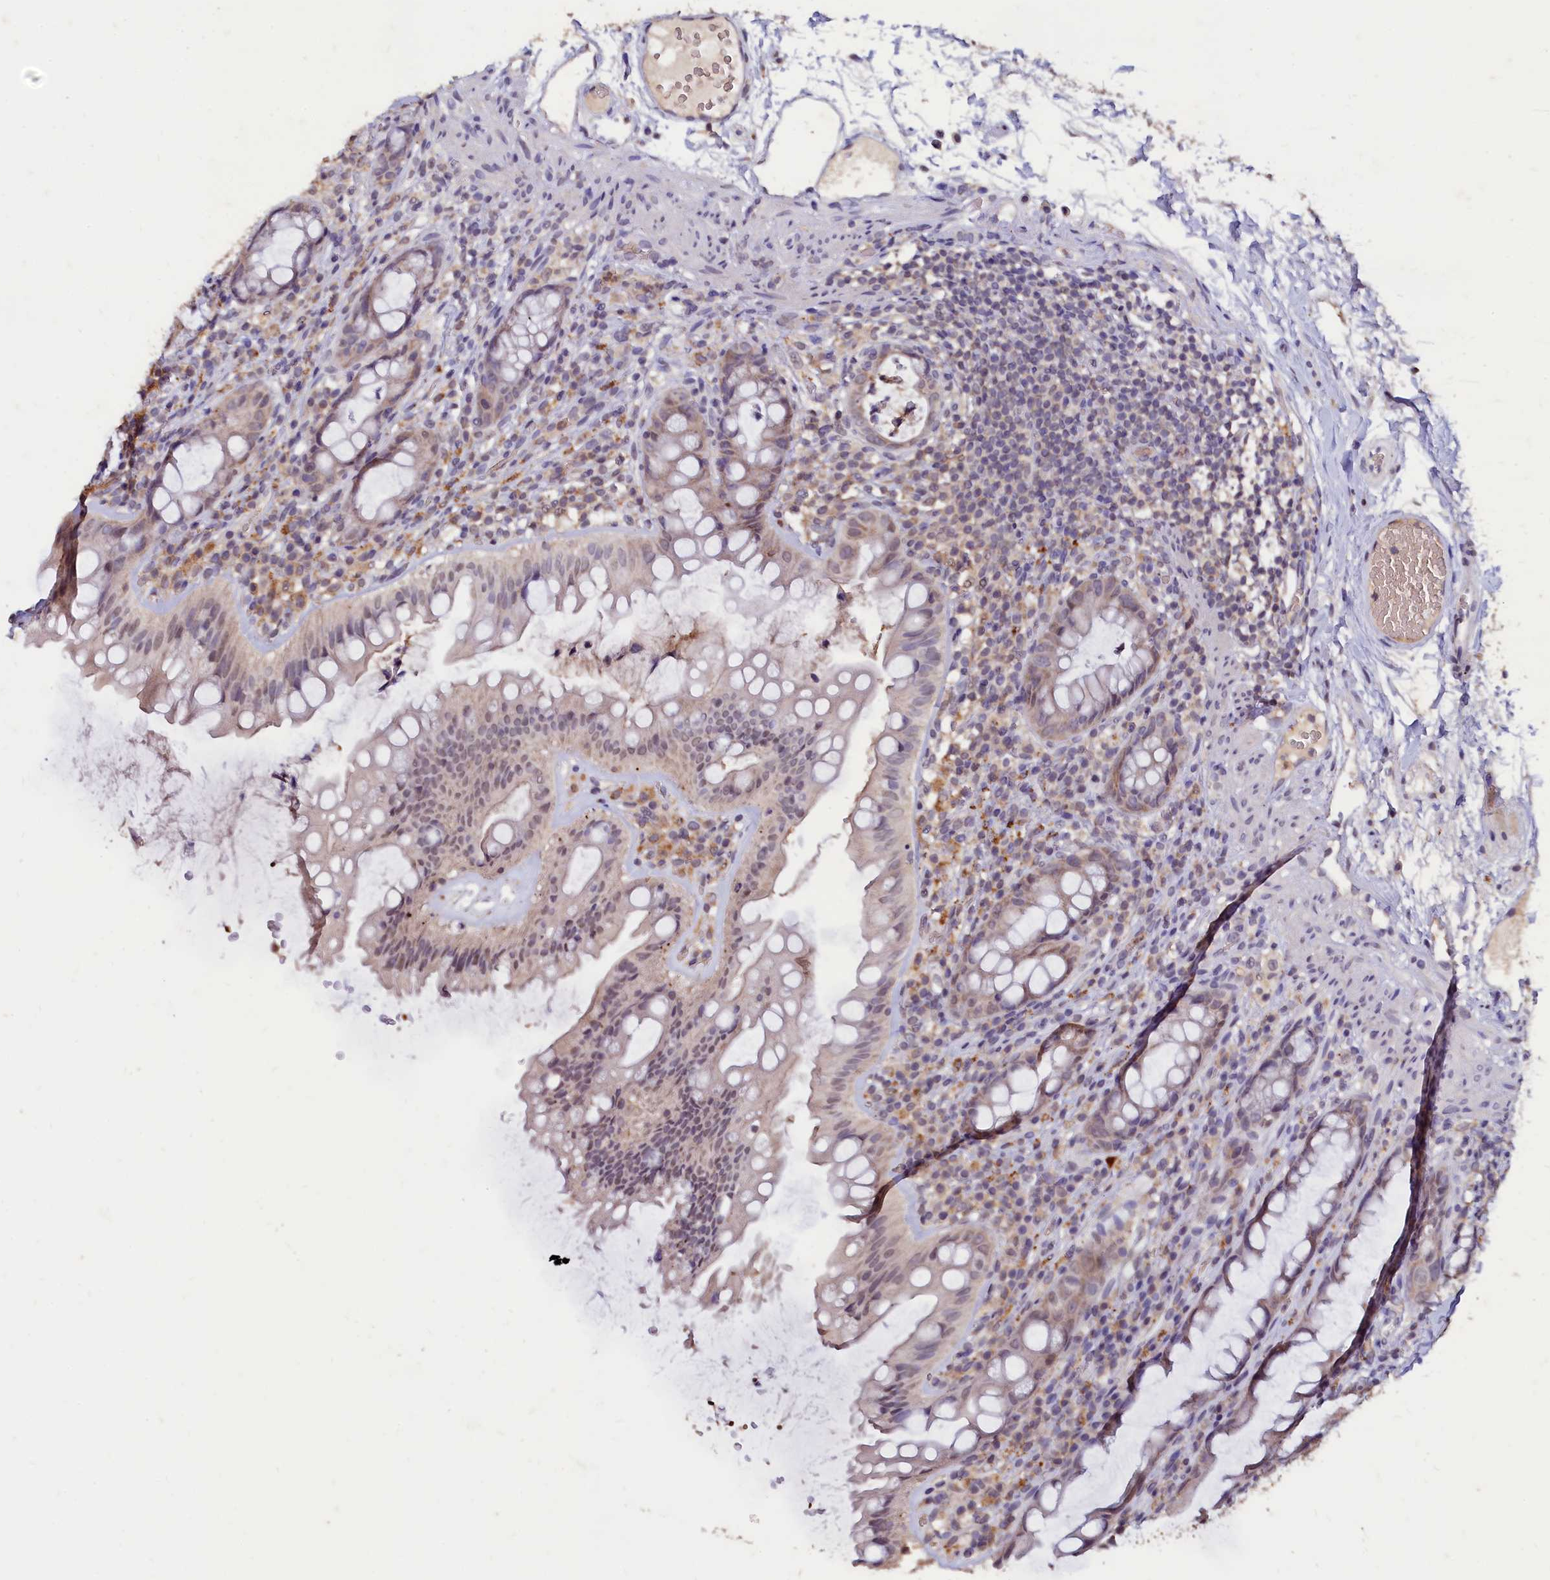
{"staining": {"intensity": "weak", "quantity": "<25%", "location": "cytoplasmic/membranous"}, "tissue": "rectum", "cell_type": "Glandular cells", "image_type": "normal", "snomed": [{"axis": "morphology", "description": "Normal tissue, NOS"}, {"axis": "topography", "description": "Rectum"}], "caption": "Immunohistochemical staining of benign human rectum exhibits no significant expression in glandular cells.", "gene": "CSTPP1", "patient": {"sex": "female", "age": 57}}